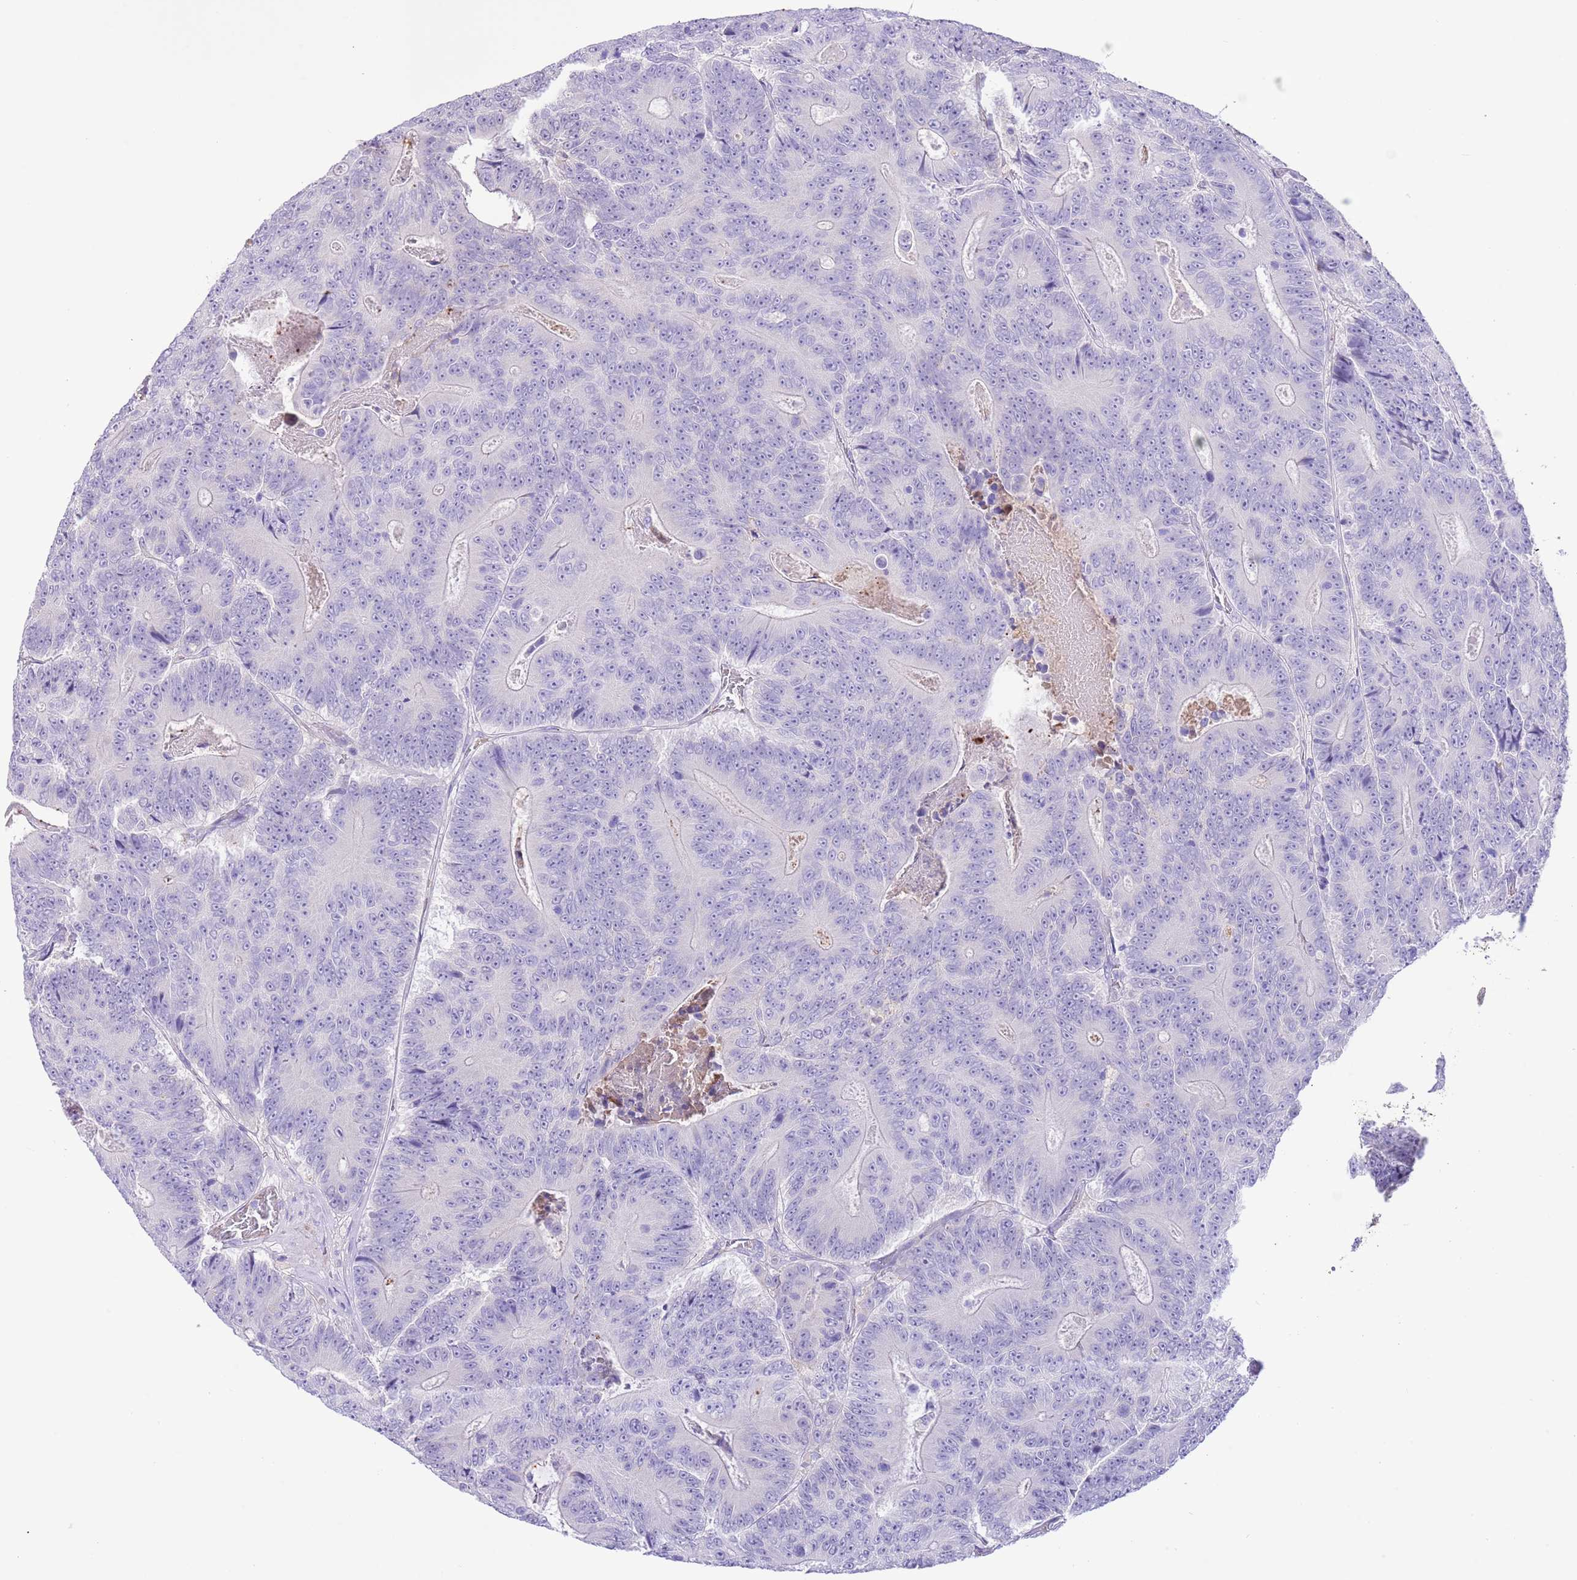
{"staining": {"intensity": "negative", "quantity": "none", "location": "none"}, "tissue": "colorectal cancer", "cell_type": "Tumor cells", "image_type": "cancer", "snomed": [{"axis": "morphology", "description": "Adenocarcinoma, NOS"}, {"axis": "topography", "description": "Colon"}], "caption": "DAB immunohistochemical staining of colorectal adenocarcinoma demonstrates no significant staining in tumor cells. Brightfield microscopy of immunohistochemistry stained with DAB (3,3'-diaminobenzidine) (brown) and hematoxylin (blue), captured at high magnification.", "gene": "IGF1", "patient": {"sex": "male", "age": 83}}